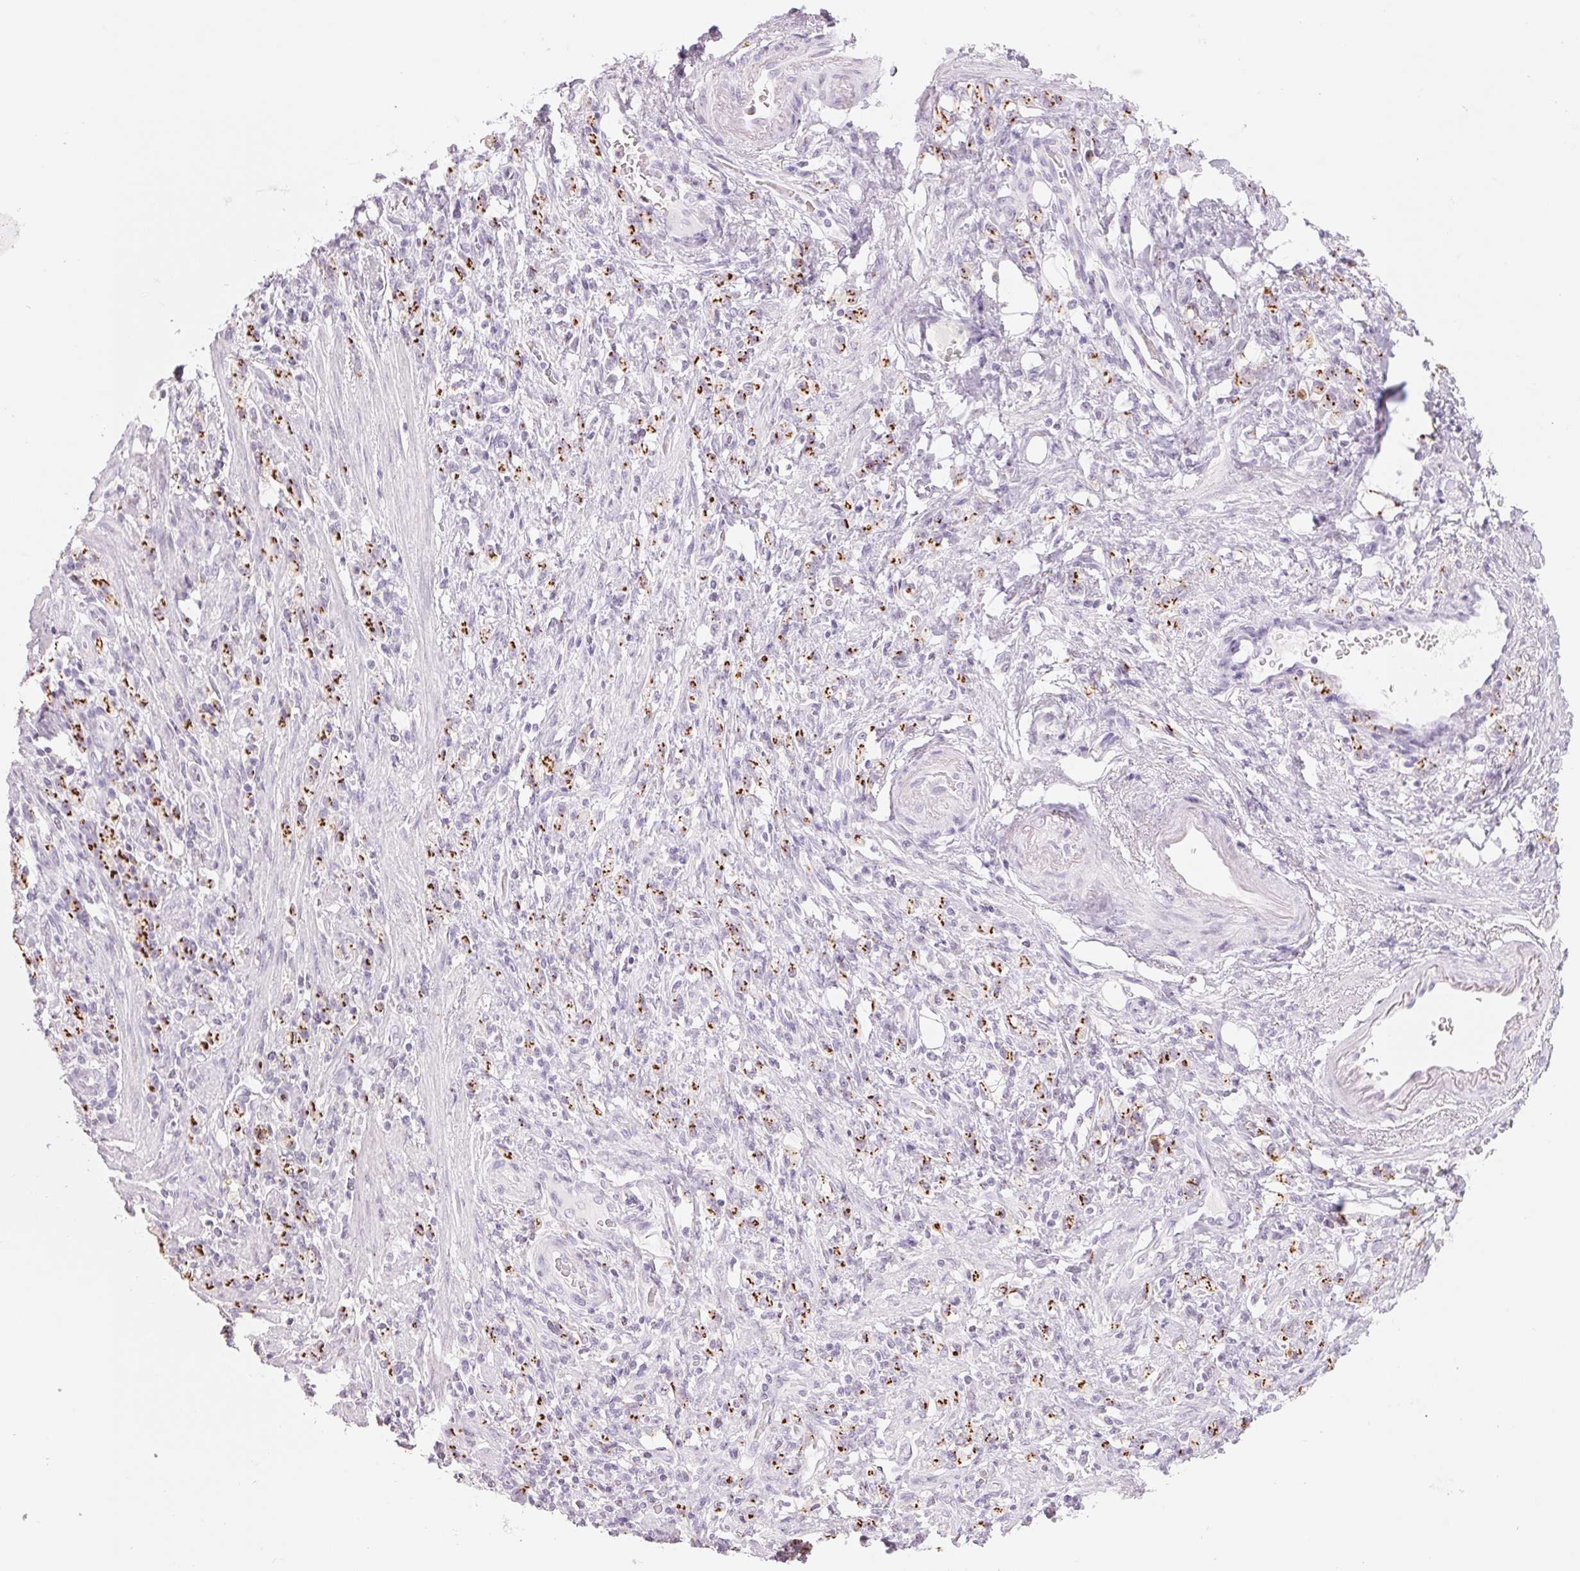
{"staining": {"intensity": "strong", "quantity": ">75%", "location": "cytoplasmic/membranous"}, "tissue": "stomach cancer", "cell_type": "Tumor cells", "image_type": "cancer", "snomed": [{"axis": "morphology", "description": "Adenocarcinoma, NOS"}, {"axis": "topography", "description": "Stomach"}], "caption": "The image exhibits a brown stain indicating the presence of a protein in the cytoplasmic/membranous of tumor cells in stomach cancer (adenocarcinoma).", "gene": "GALNT7", "patient": {"sex": "male", "age": 77}}